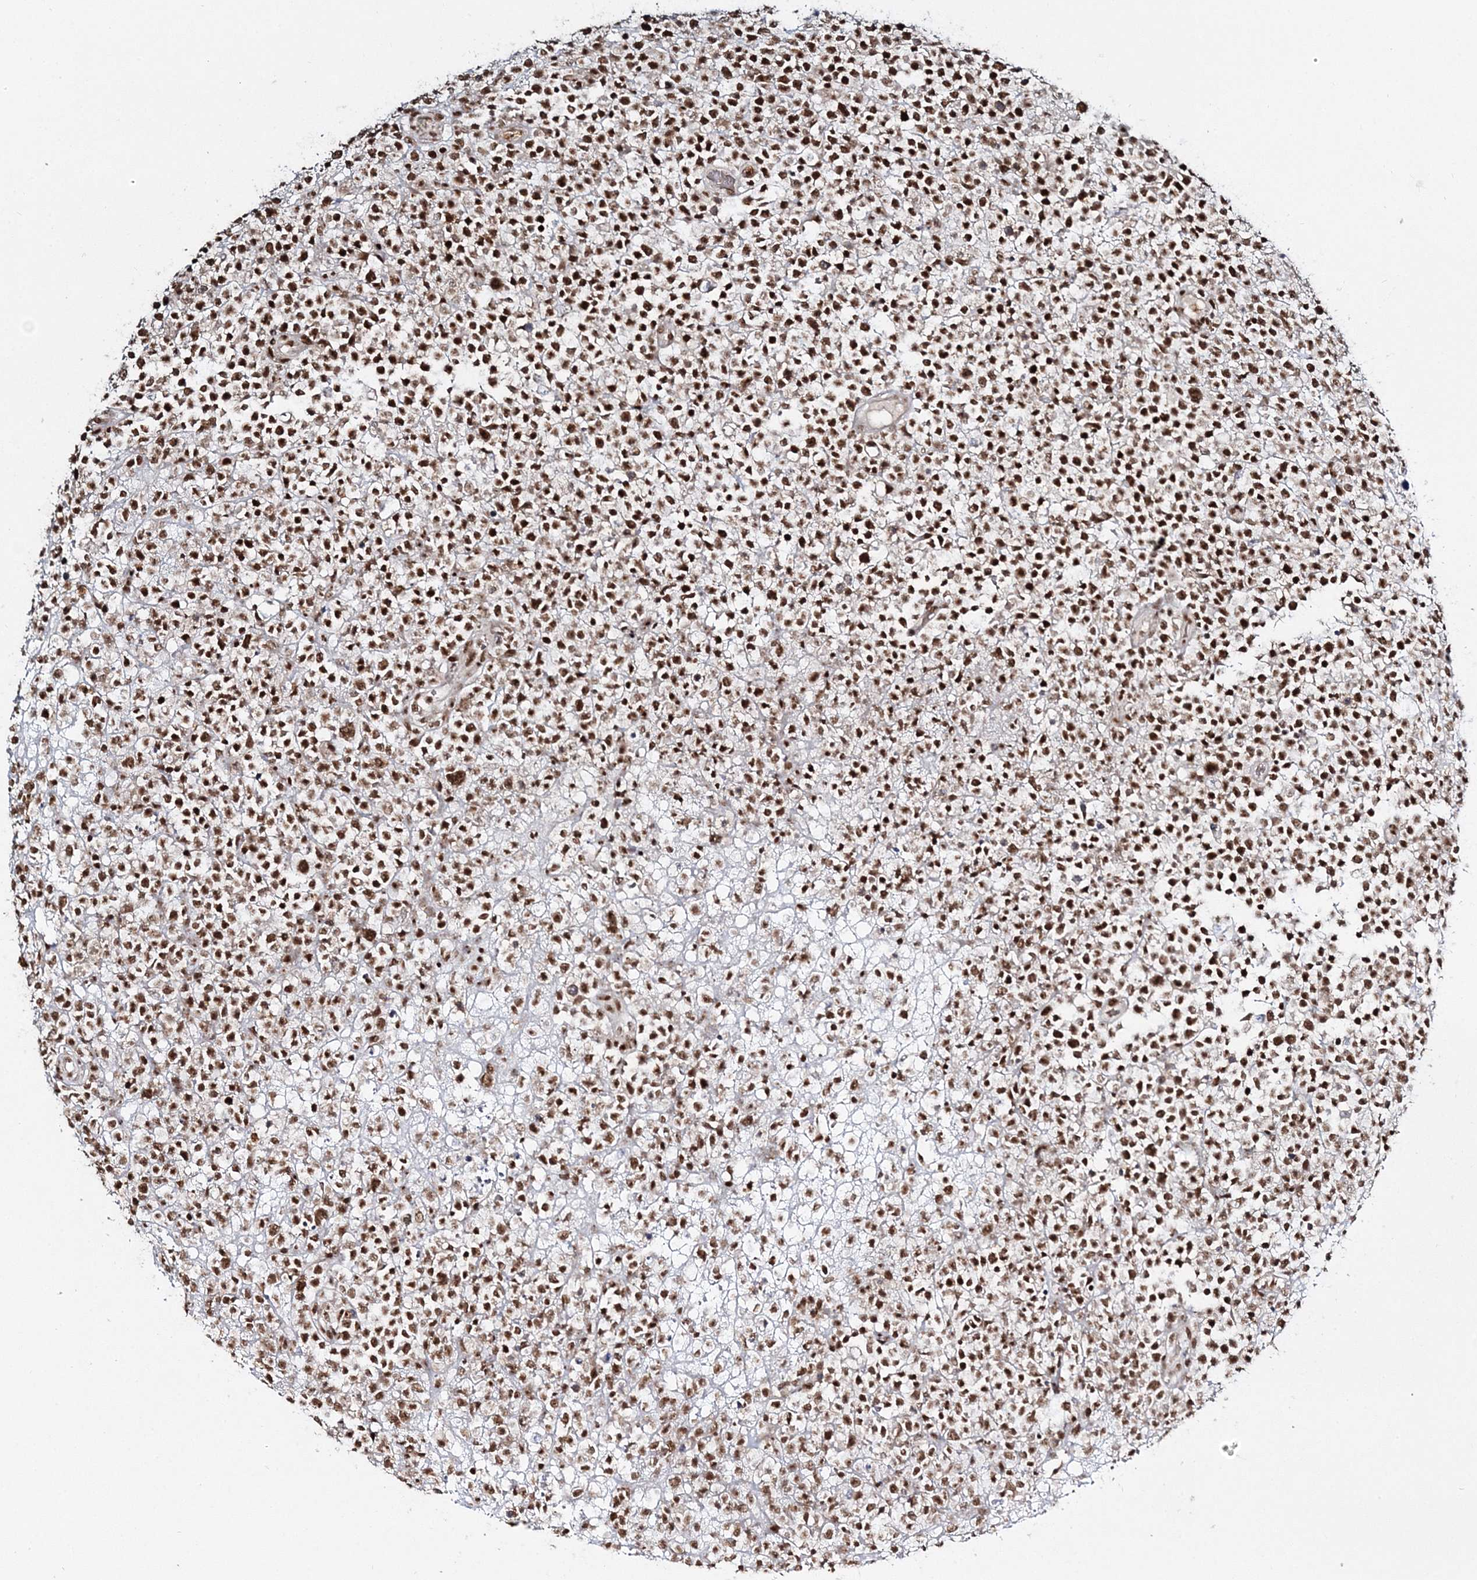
{"staining": {"intensity": "strong", "quantity": ">75%", "location": "nuclear"}, "tissue": "lymphoma", "cell_type": "Tumor cells", "image_type": "cancer", "snomed": [{"axis": "morphology", "description": "Malignant lymphoma, non-Hodgkin's type, High grade"}, {"axis": "topography", "description": "Colon"}], "caption": "Immunohistochemistry of malignant lymphoma, non-Hodgkin's type (high-grade) demonstrates high levels of strong nuclear staining in about >75% of tumor cells. The staining was performed using DAB (3,3'-diaminobenzidine), with brown indicating positive protein expression. Nuclei are stained blue with hematoxylin.", "gene": "QRICH1", "patient": {"sex": "female", "age": 53}}